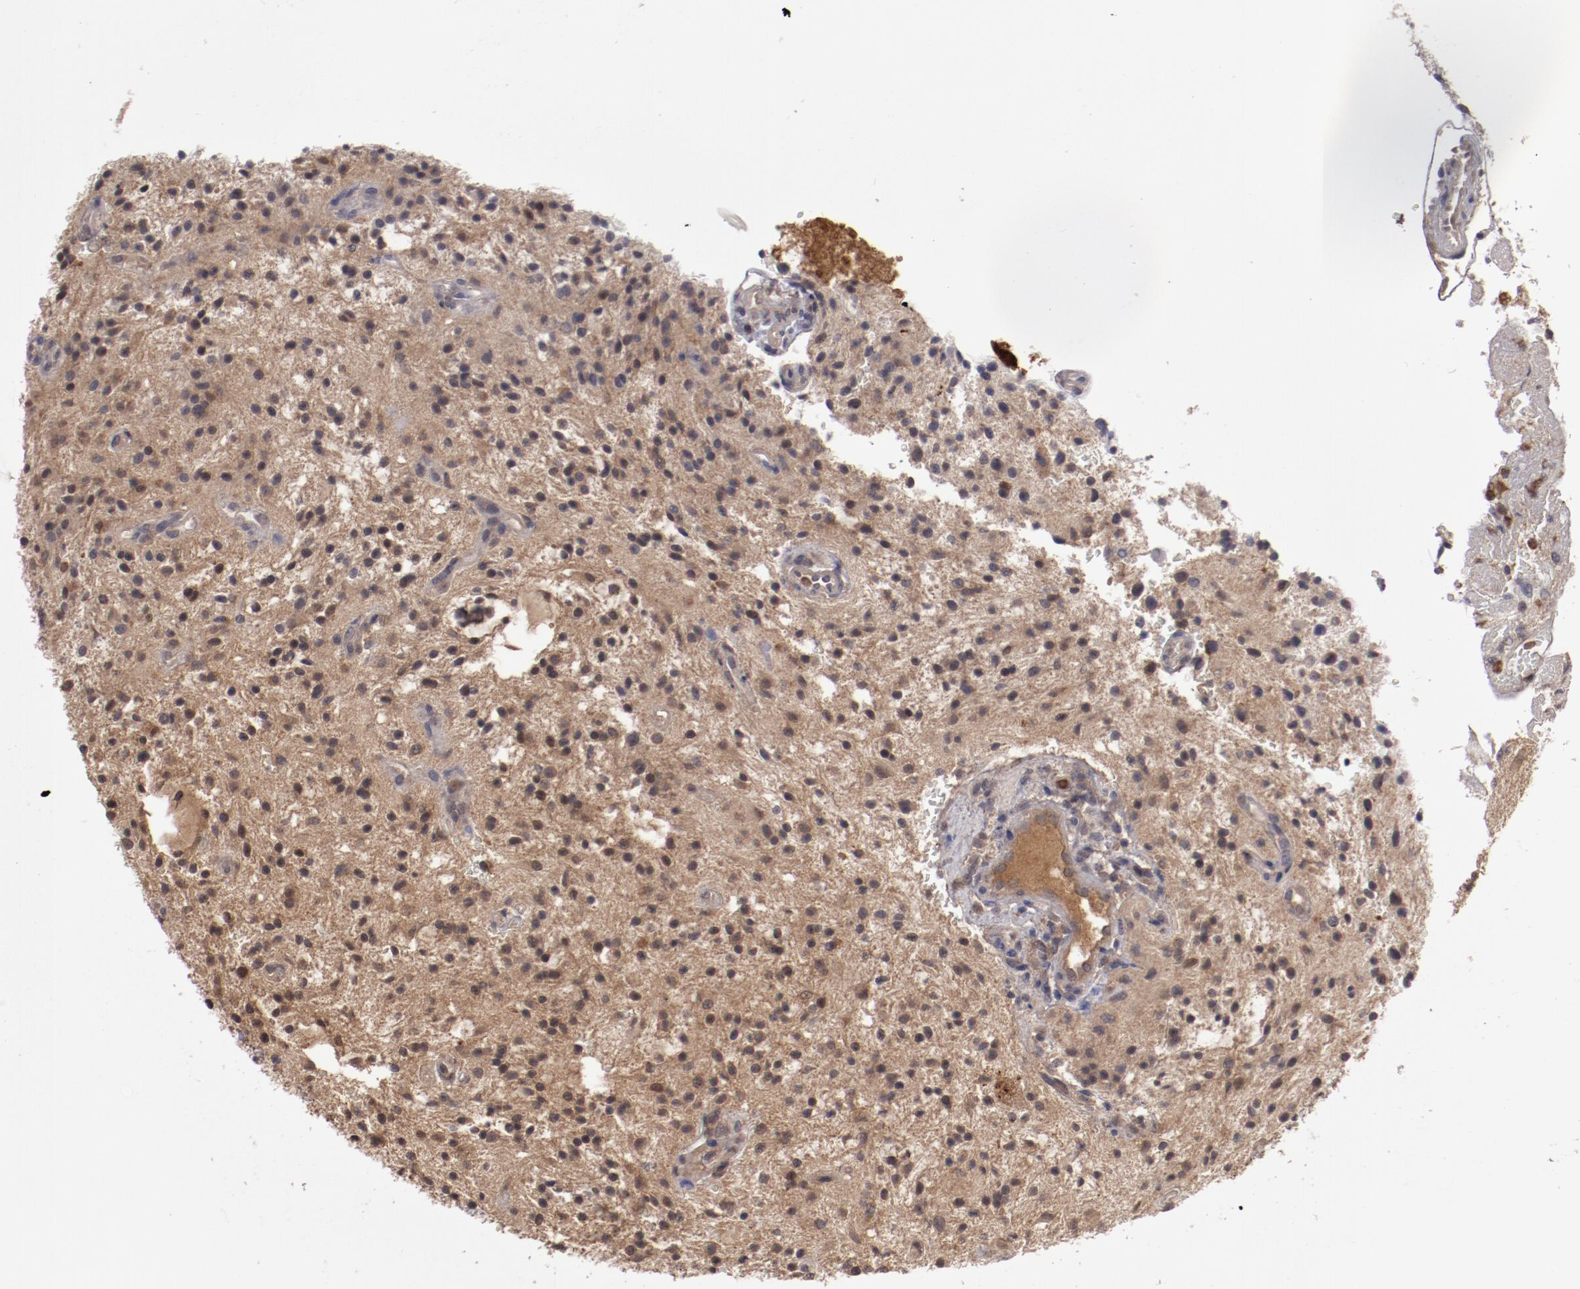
{"staining": {"intensity": "weak", "quantity": "<25%", "location": "cytoplasmic/membranous,nuclear"}, "tissue": "glioma", "cell_type": "Tumor cells", "image_type": "cancer", "snomed": [{"axis": "morphology", "description": "Glioma, malignant, NOS"}, {"axis": "topography", "description": "Cerebellum"}], "caption": "Glioma stained for a protein using immunohistochemistry demonstrates no staining tumor cells.", "gene": "SERPINA7", "patient": {"sex": "female", "age": 10}}